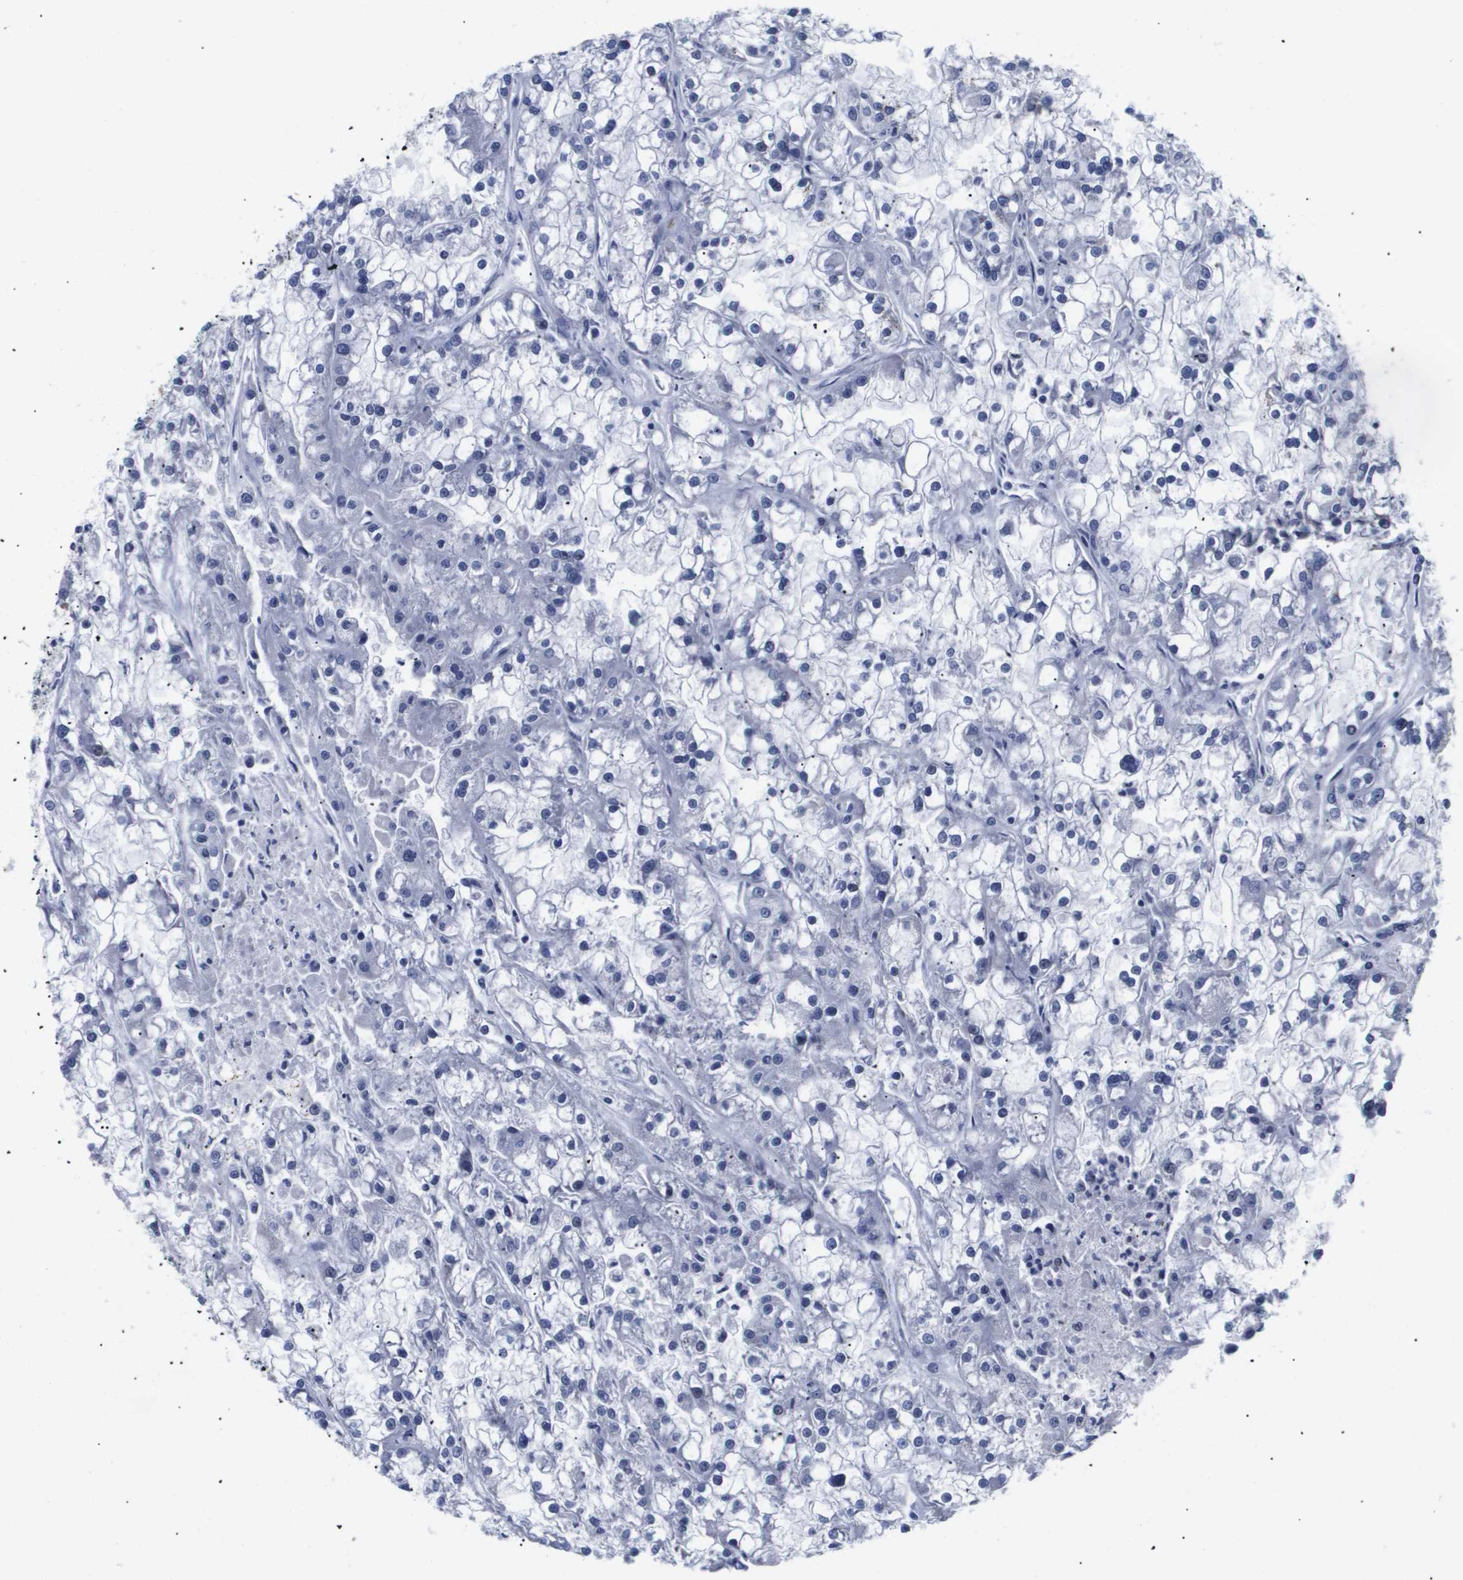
{"staining": {"intensity": "negative", "quantity": "none", "location": "none"}, "tissue": "renal cancer", "cell_type": "Tumor cells", "image_type": "cancer", "snomed": [{"axis": "morphology", "description": "Adenocarcinoma, NOS"}, {"axis": "topography", "description": "Kidney"}], "caption": "This is an immunohistochemistry (IHC) micrograph of adenocarcinoma (renal). There is no positivity in tumor cells.", "gene": "ATP6V0A4", "patient": {"sex": "female", "age": 52}}